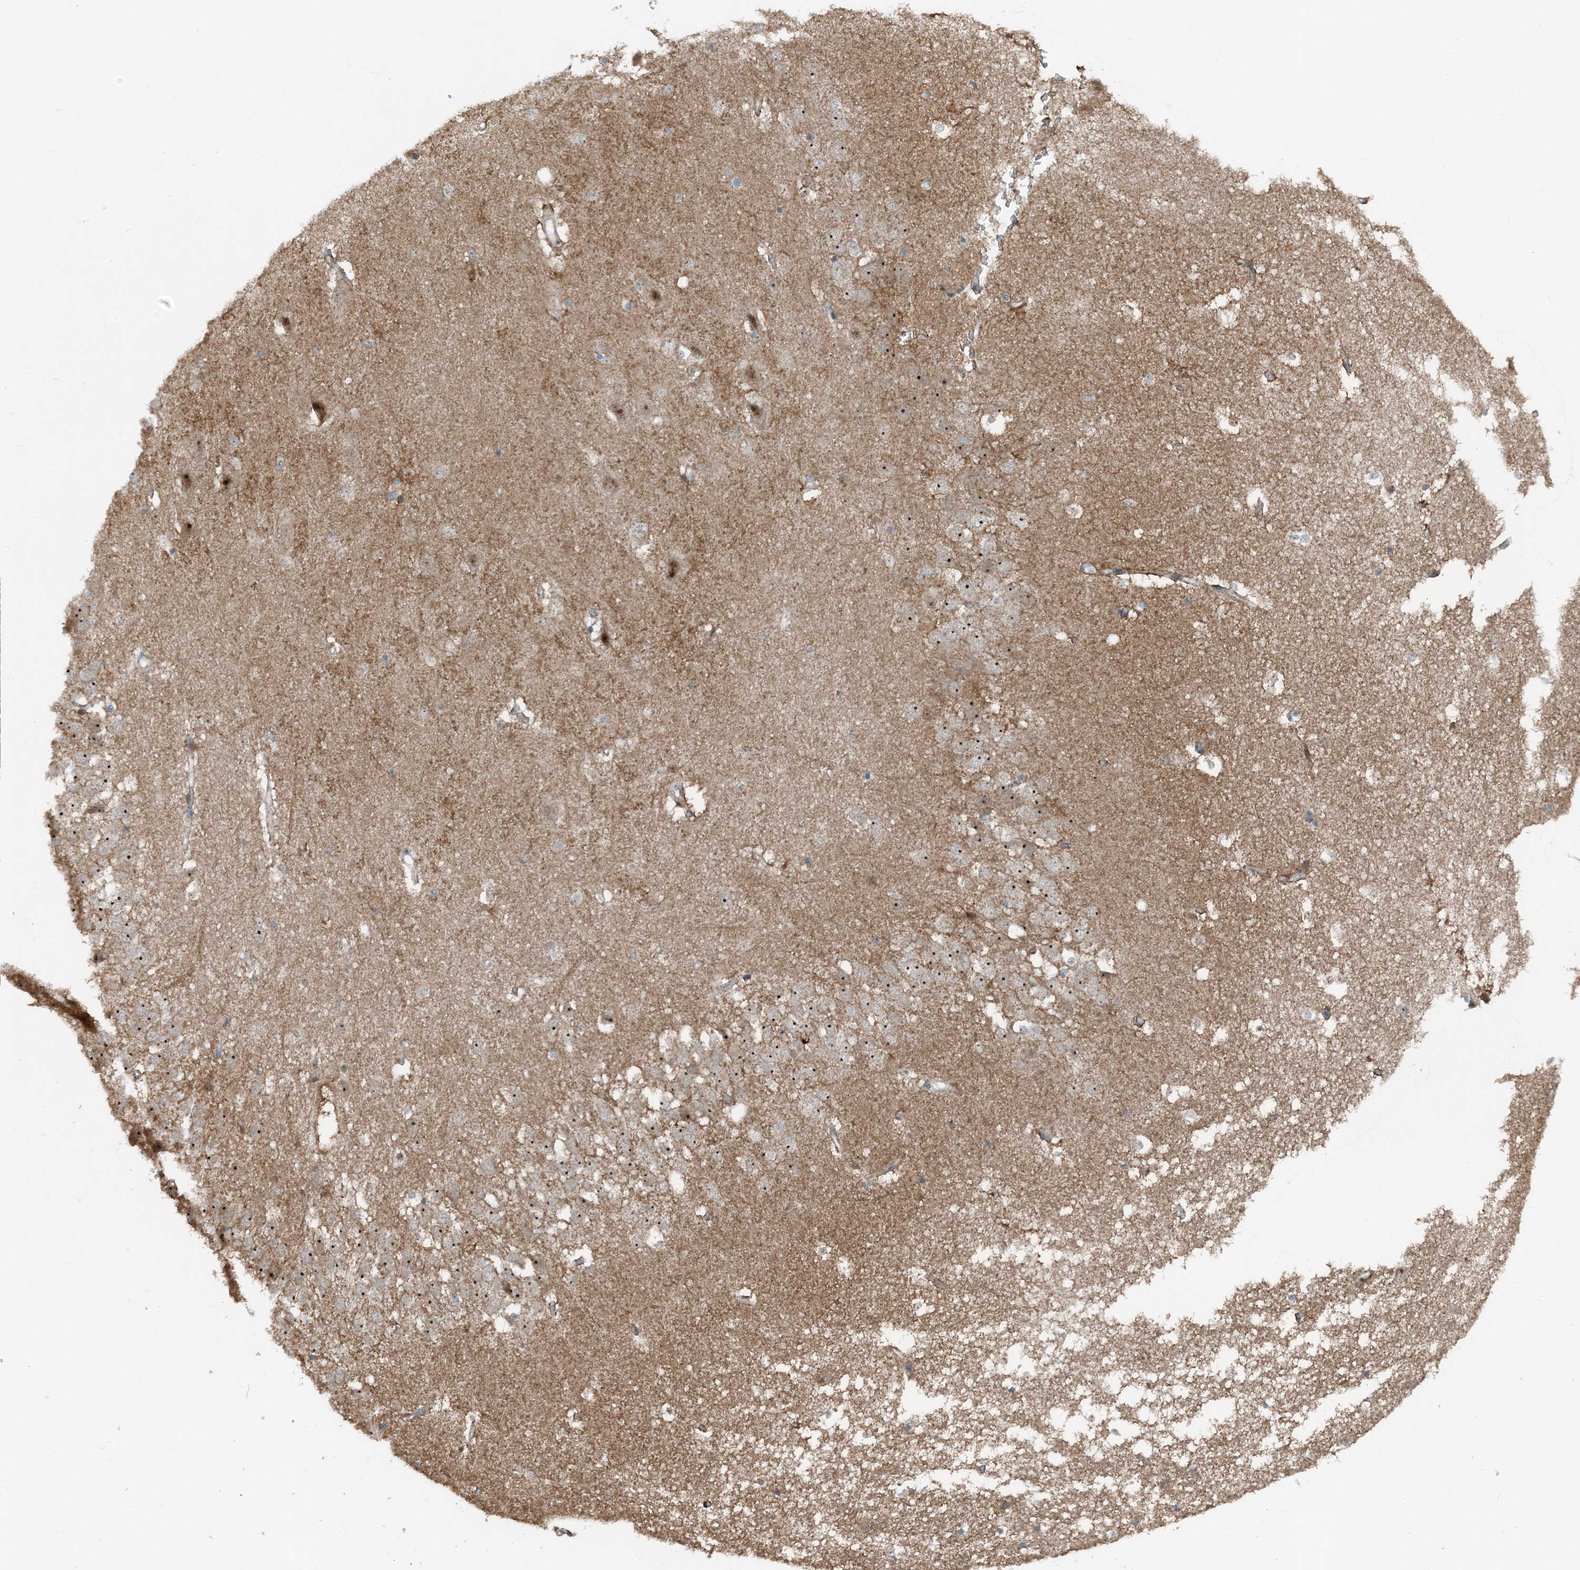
{"staining": {"intensity": "weak", "quantity": "<25%", "location": "cytoplasmic/membranous"}, "tissue": "hippocampus", "cell_type": "Glial cells", "image_type": "normal", "snomed": [{"axis": "morphology", "description": "Normal tissue, NOS"}, {"axis": "topography", "description": "Hippocampus"}], "caption": "Protein analysis of unremarkable hippocampus displays no significant expression in glial cells.", "gene": "MITD1", "patient": {"sex": "female", "age": 52}}